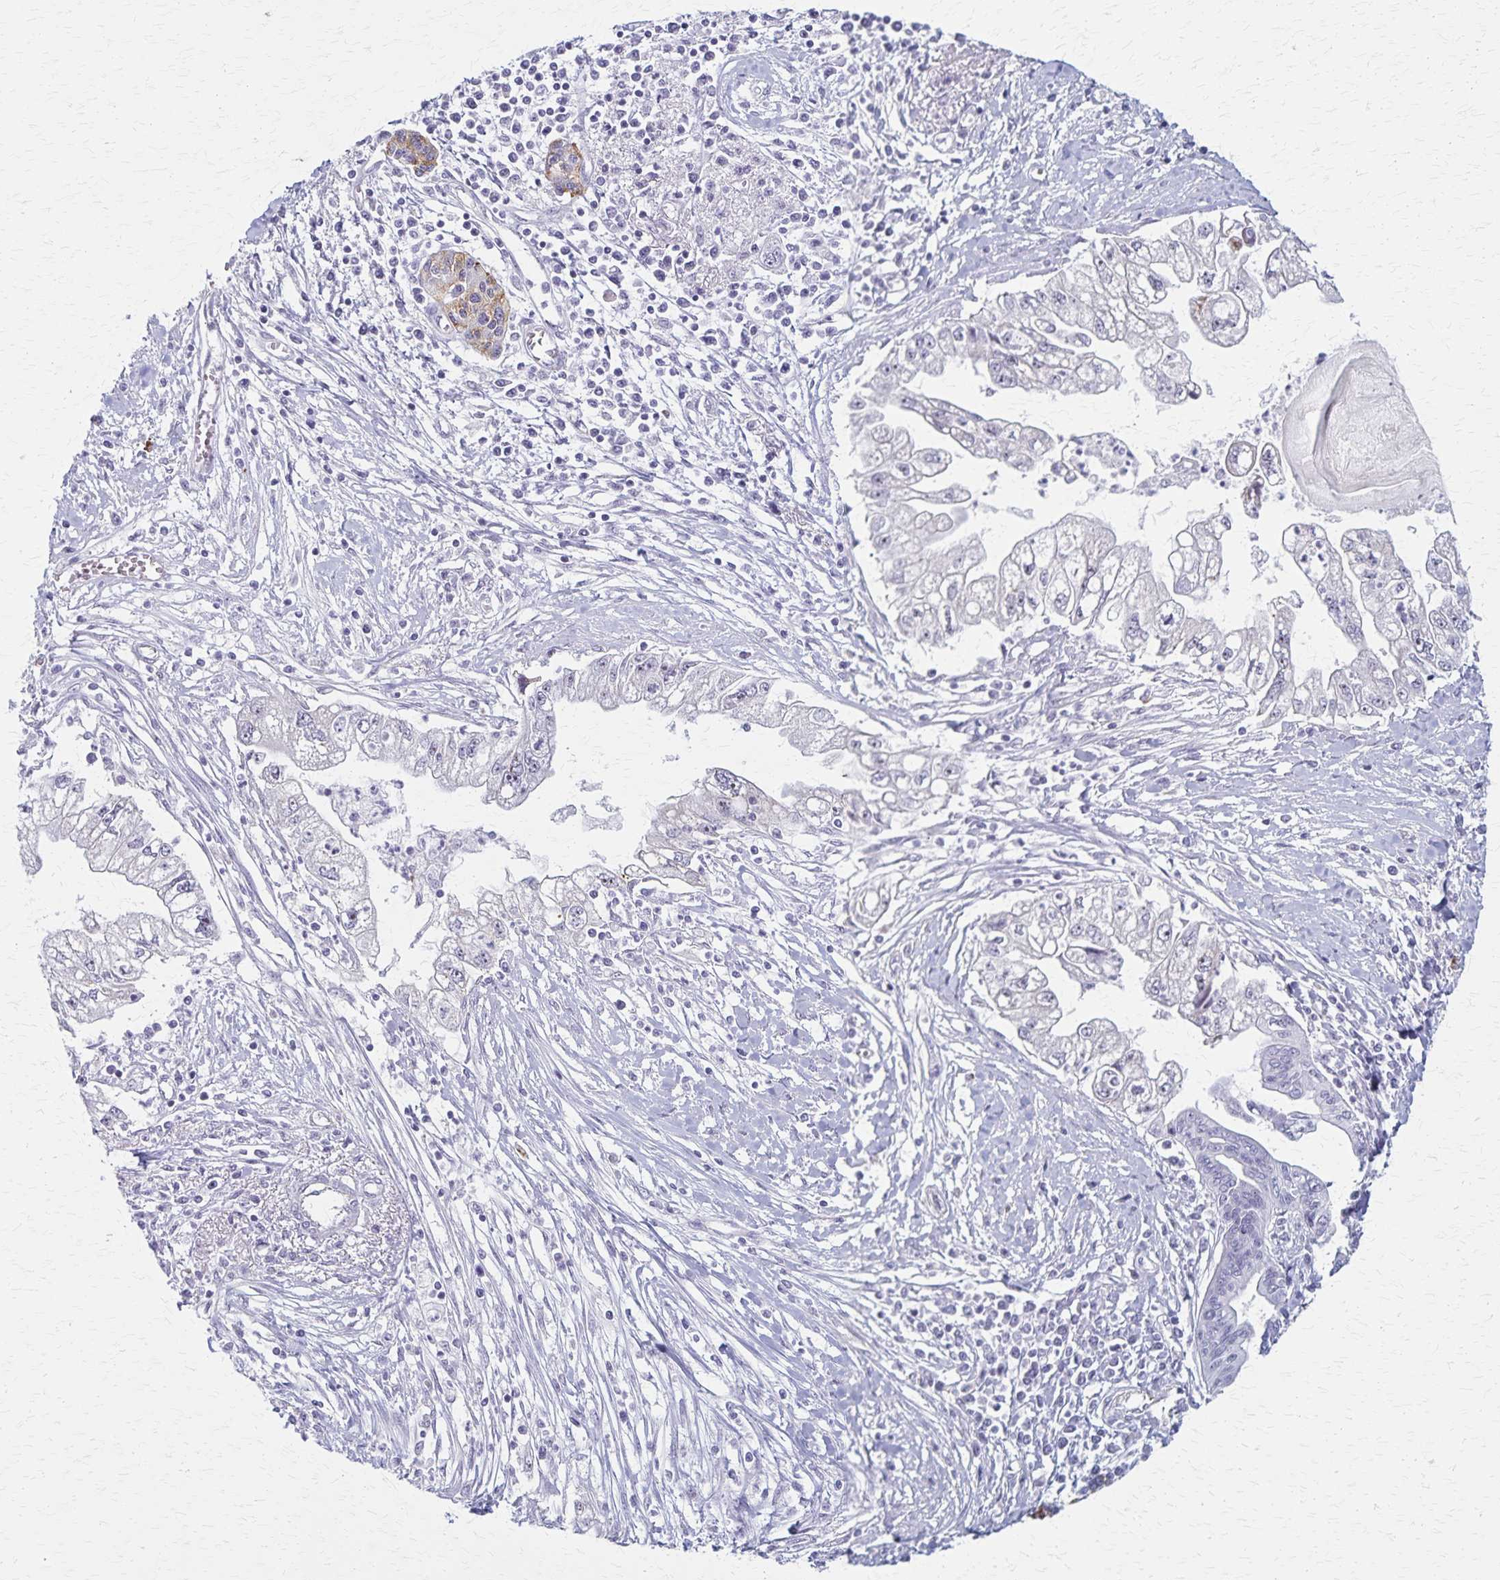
{"staining": {"intensity": "negative", "quantity": "none", "location": "none"}, "tissue": "pancreatic cancer", "cell_type": "Tumor cells", "image_type": "cancer", "snomed": [{"axis": "morphology", "description": "Adenocarcinoma, NOS"}, {"axis": "topography", "description": "Pancreas"}], "caption": "IHC histopathology image of neoplastic tissue: pancreatic cancer stained with DAB (3,3'-diaminobenzidine) exhibits no significant protein positivity in tumor cells.", "gene": "DLK2", "patient": {"sex": "male", "age": 70}}